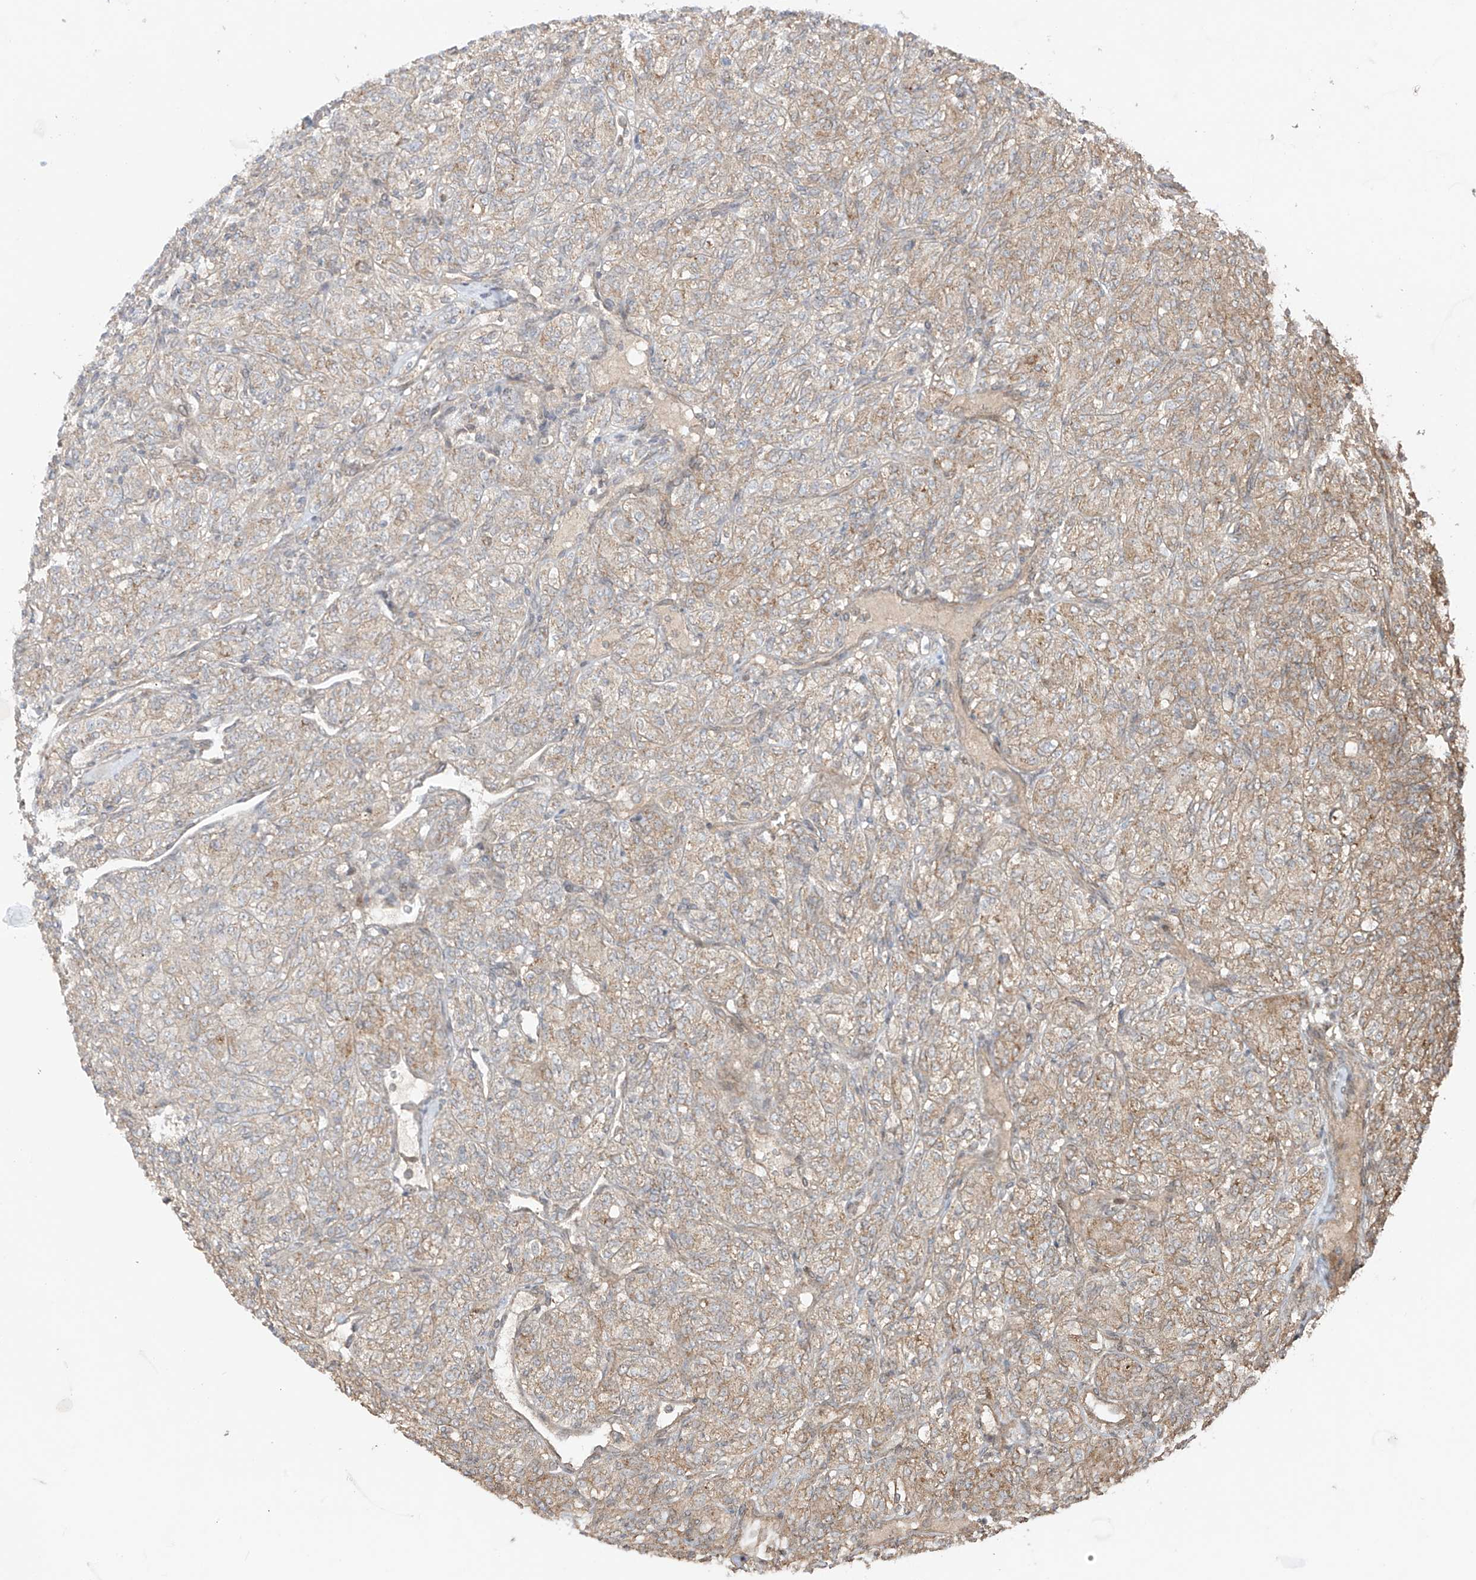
{"staining": {"intensity": "weak", "quantity": ">75%", "location": "cytoplasmic/membranous"}, "tissue": "renal cancer", "cell_type": "Tumor cells", "image_type": "cancer", "snomed": [{"axis": "morphology", "description": "Adenocarcinoma, NOS"}, {"axis": "topography", "description": "Kidney"}], "caption": "Immunohistochemistry (DAB (3,3'-diaminobenzidine)) staining of renal cancer (adenocarcinoma) demonstrates weak cytoplasmic/membranous protein expression in approximately >75% of tumor cells. Nuclei are stained in blue.", "gene": "ABCD1", "patient": {"sex": "male", "age": 77}}